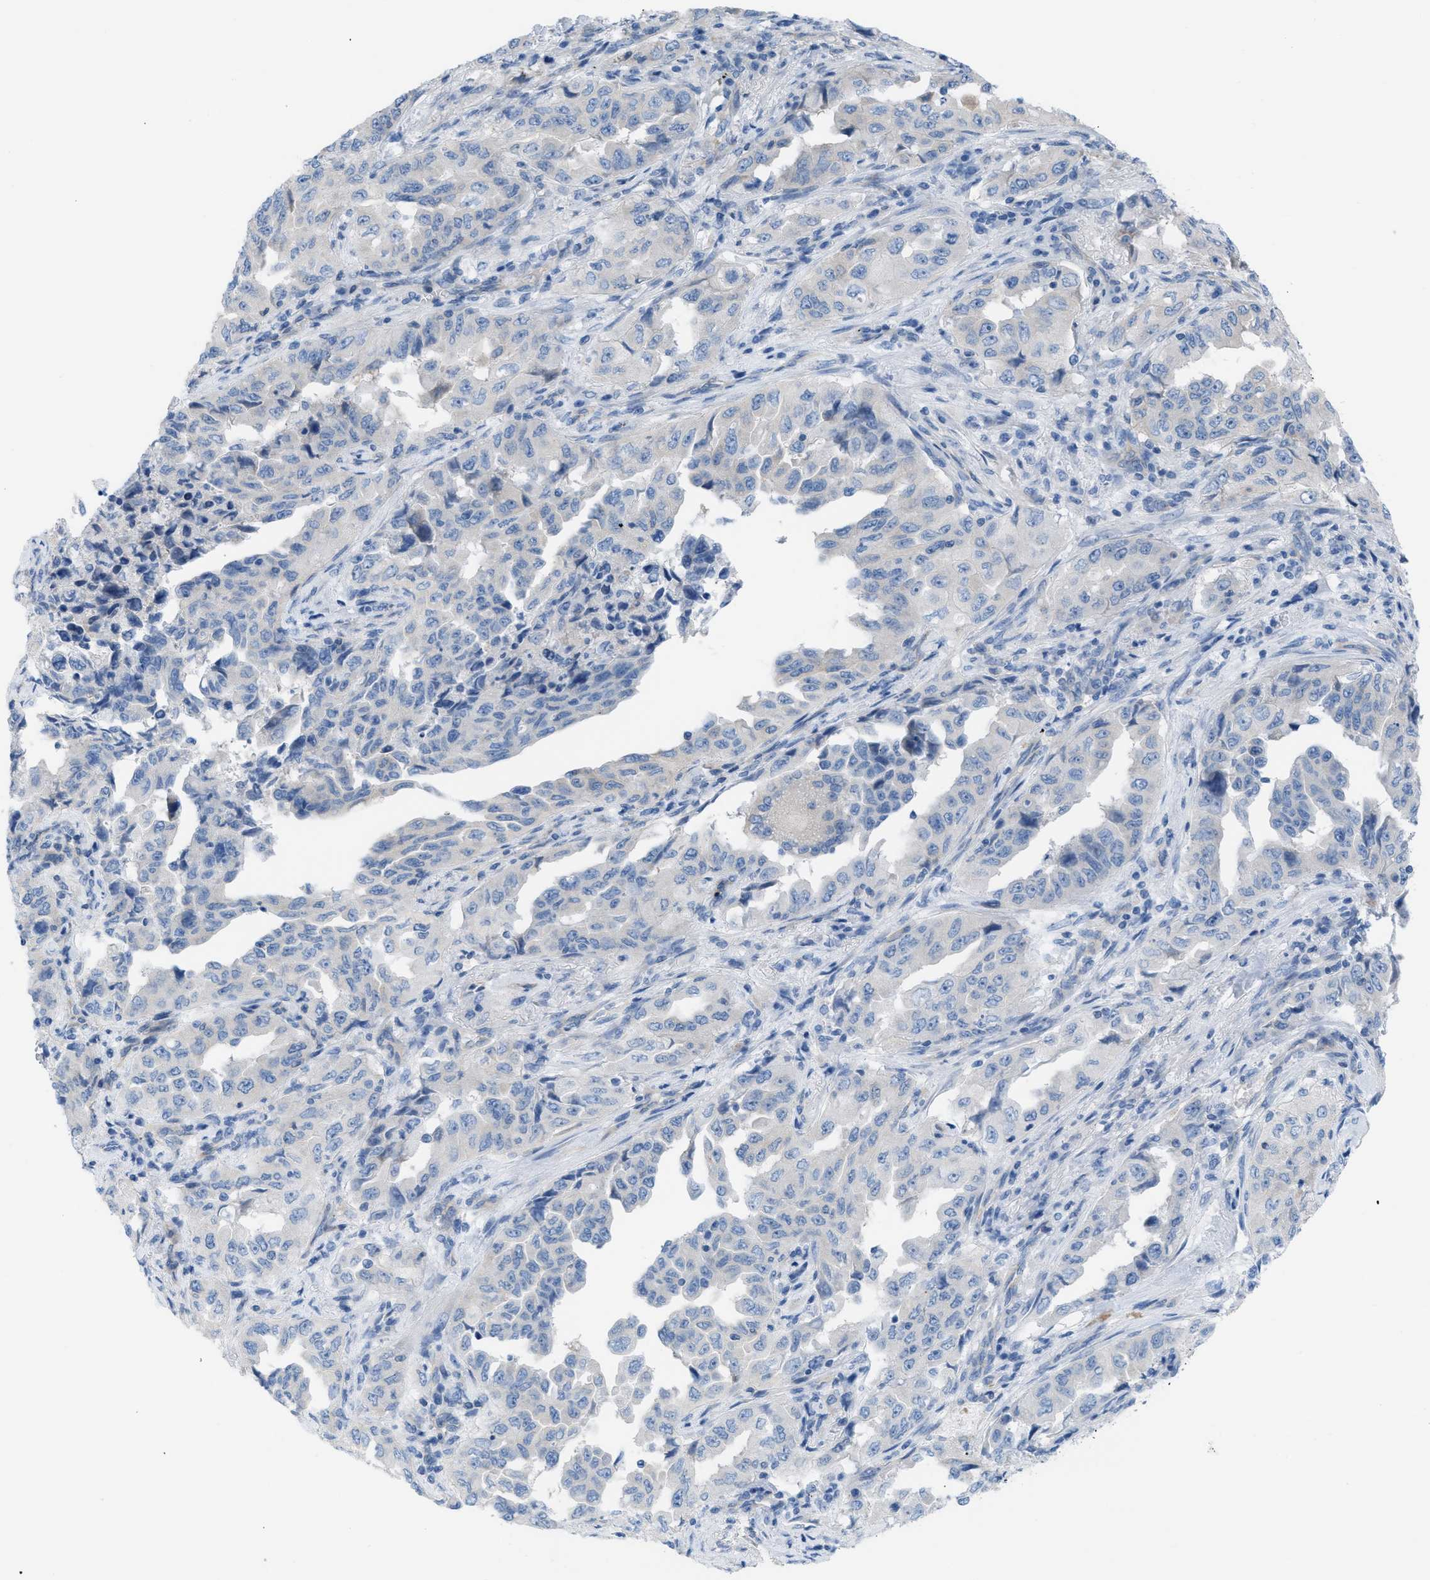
{"staining": {"intensity": "negative", "quantity": "none", "location": "none"}, "tissue": "lung cancer", "cell_type": "Tumor cells", "image_type": "cancer", "snomed": [{"axis": "morphology", "description": "Adenocarcinoma, NOS"}, {"axis": "topography", "description": "Lung"}], "caption": "DAB (3,3'-diaminobenzidine) immunohistochemical staining of lung cancer reveals no significant positivity in tumor cells.", "gene": "ASGR1", "patient": {"sex": "female", "age": 51}}